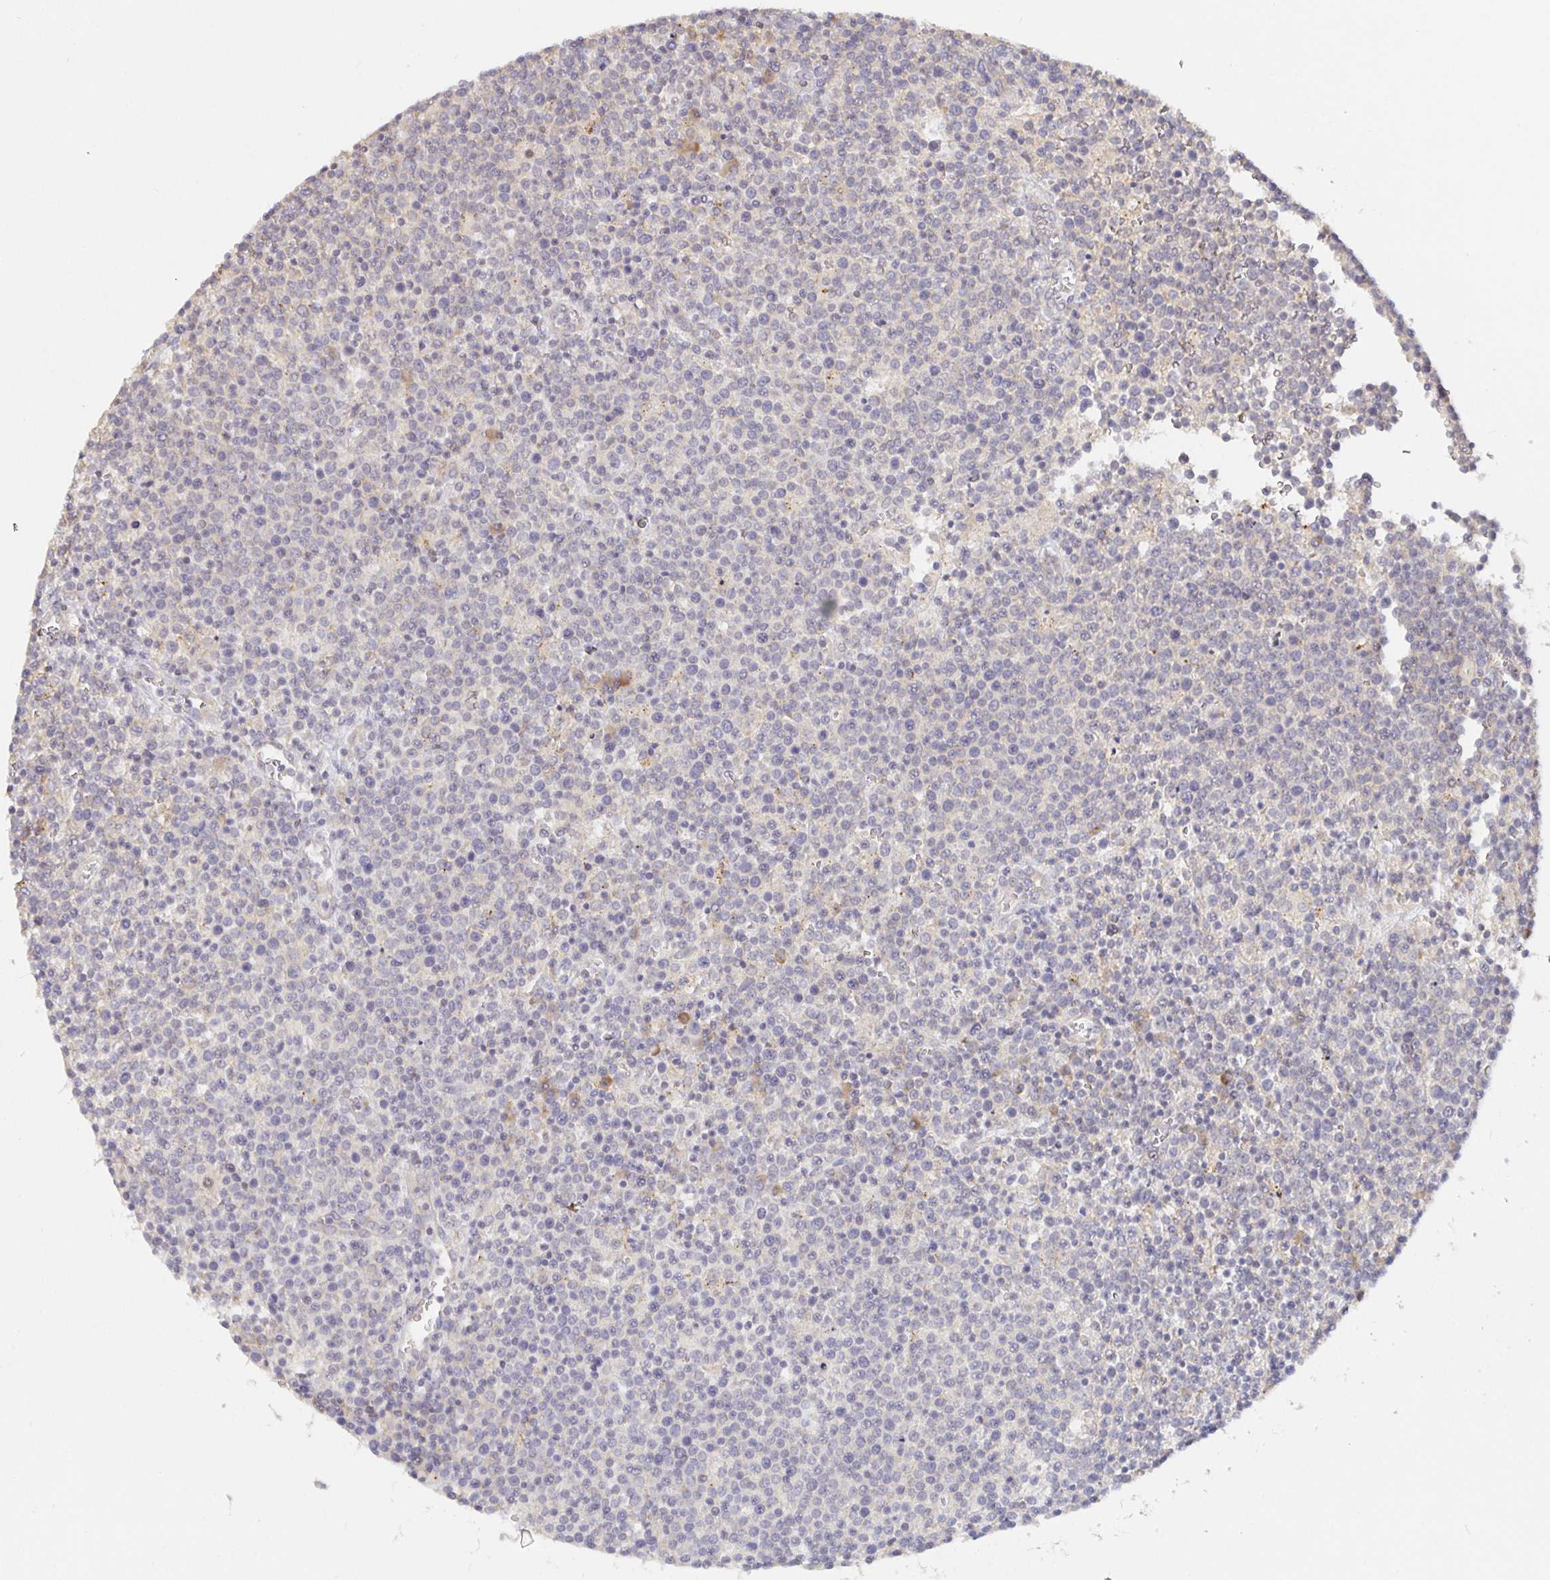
{"staining": {"intensity": "negative", "quantity": "none", "location": "none"}, "tissue": "lymphoma", "cell_type": "Tumor cells", "image_type": "cancer", "snomed": [{"axis": "morphology", "description": "Malignant lymphoma, non-Hodgkin's type, High grade"}, {"axis": "topography", "description": "Lymph node"}], "caption": "There is no significant staining in tumor cells of lymphoma. The staining was performed using DAB (3,3'-diaminobenzidine) to visualize the protein expression in brown, while the nuclei were stained in blue with hematoxylin (Magnification: 20x).", "gene": "ZDHHC11", "patient": {"sex": "male", "age": 61}}